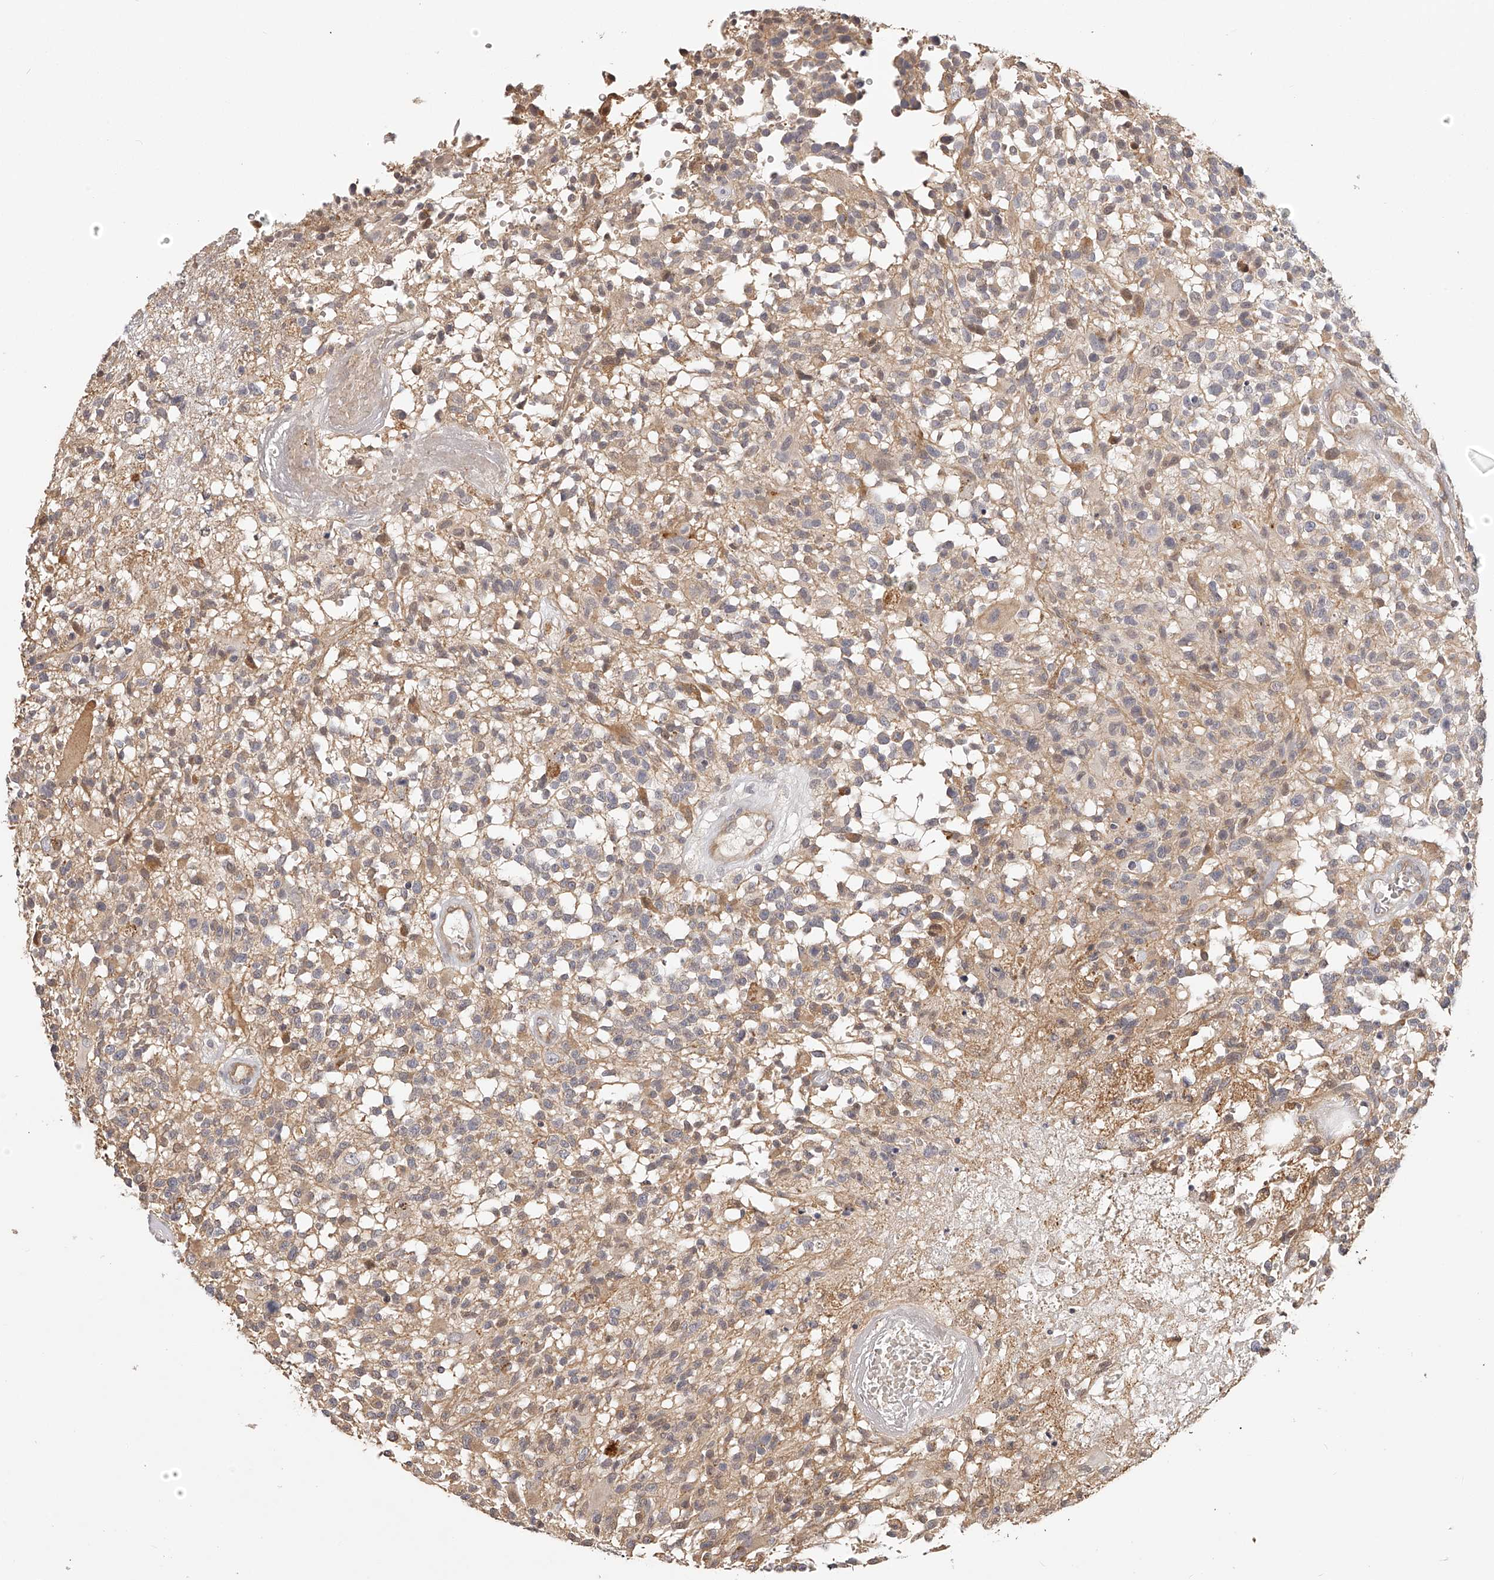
{"staining": {"intensity": "weak", "quantity": ">75%", "location": "cytoplasmic/membranous"}, "tissue": "glioma", "cell_type": "Tumor cells", "image_type": "cancer", "snomed": [{"axis": "morphology", "description": "Glioma, malignant, High grade"}, {"axis": "morphology", "description": "Glioblastoma, NOS"}, {"axis": "topography", "description": "Brain"}], "caption": "Immunohistochemical staining of glioblastoma demonstrates weak cytoplasmic/membranous protein expression in approximately >75% of tumor cells.", "gene": "ZNF582", "patient": {"sex": "male", "age": 60}}